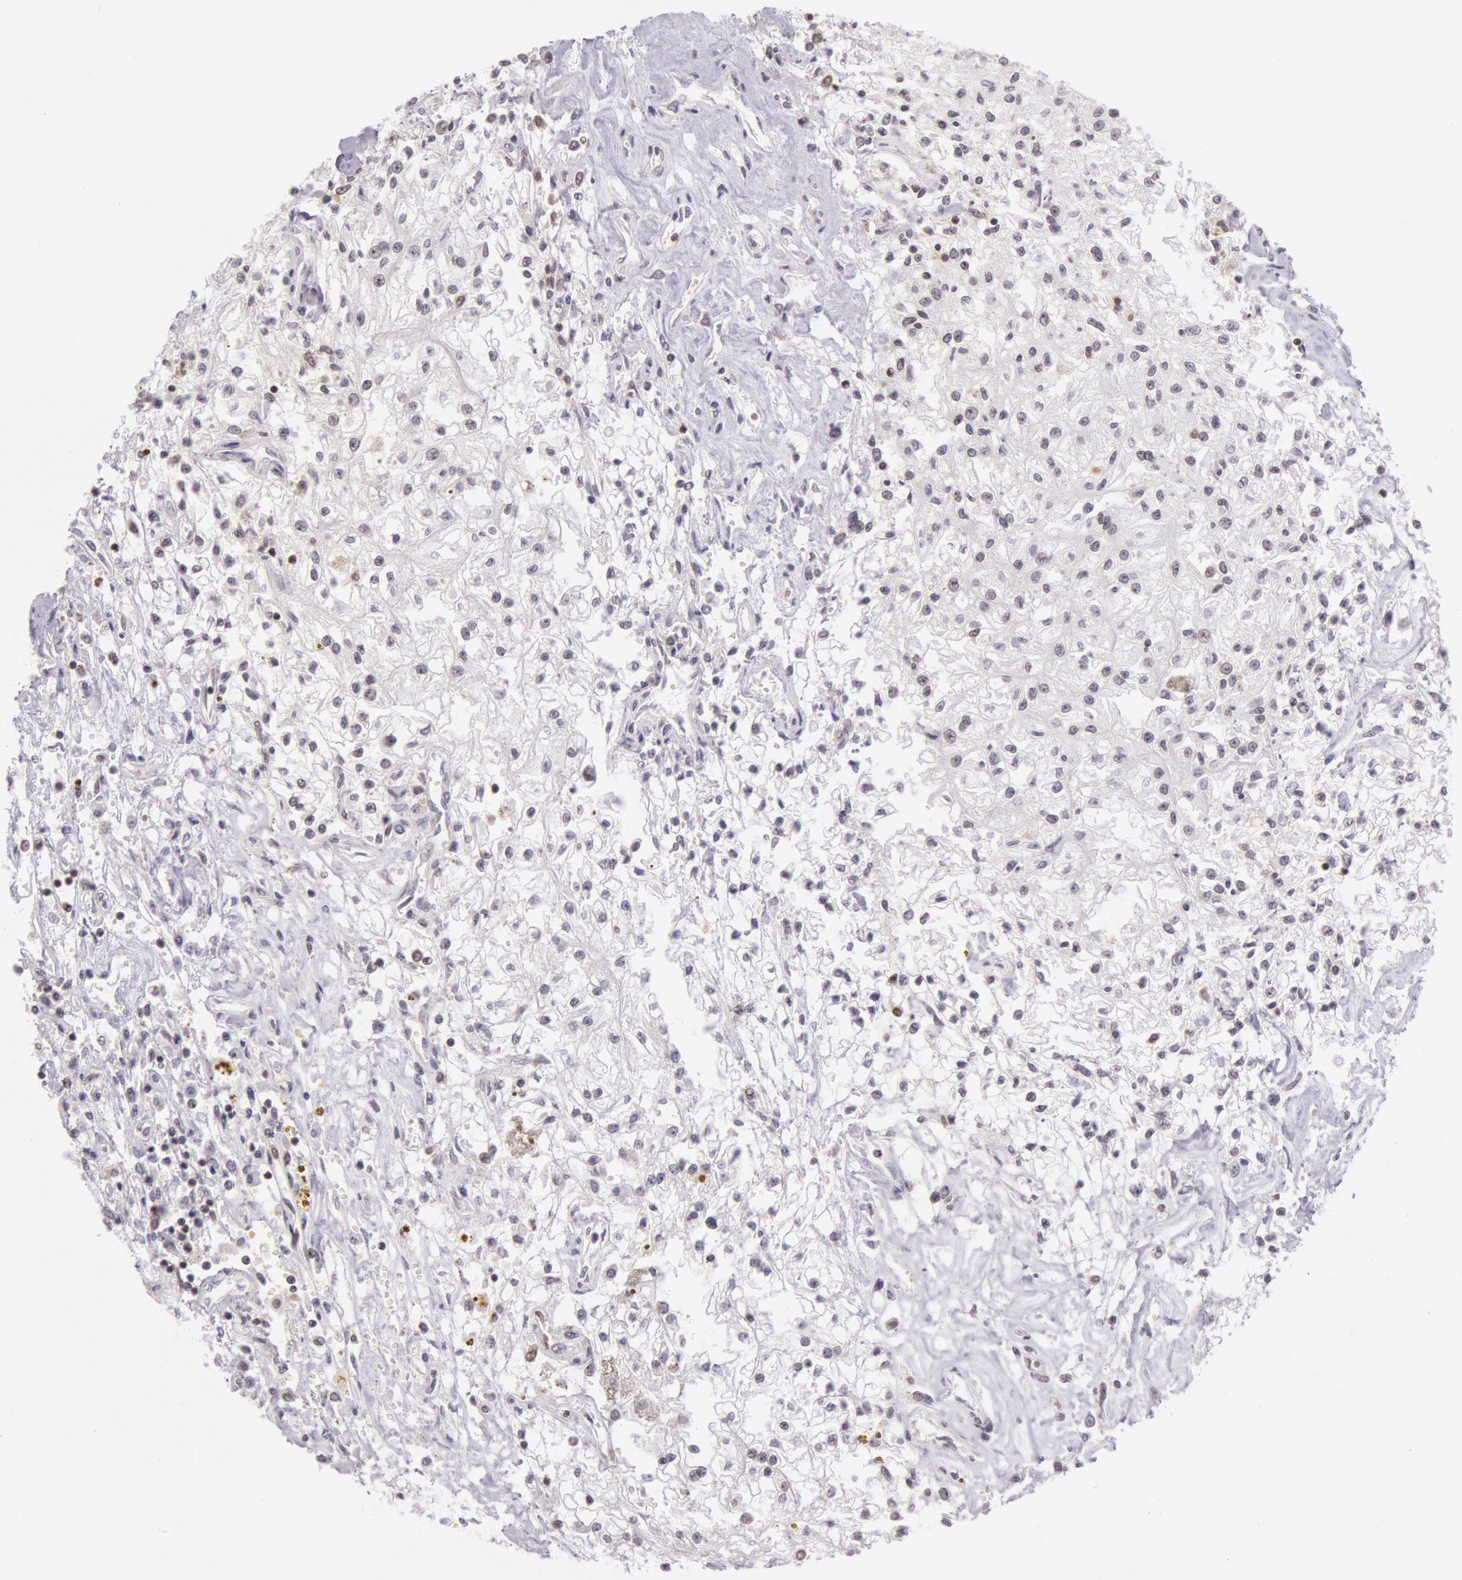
{"staining": {"intensity": "negative", "quantity": "none", "location": "none"}, "tissue": "renal cancer", "cell_type": "Tumor cells", "image_type": "cancer", "snomed": [{"axis": "morphology", "description": "Adenocarcinoma, NOS"}, {"axis": "topography", "description": "Kidney"}], "caption": "IHC histopathology image of human renal cancer stained for a protein (brown), which exhibits no positivity in tumor cells.", "gene": "ESS2", "patient": {"sex": "male", "age": 78}}